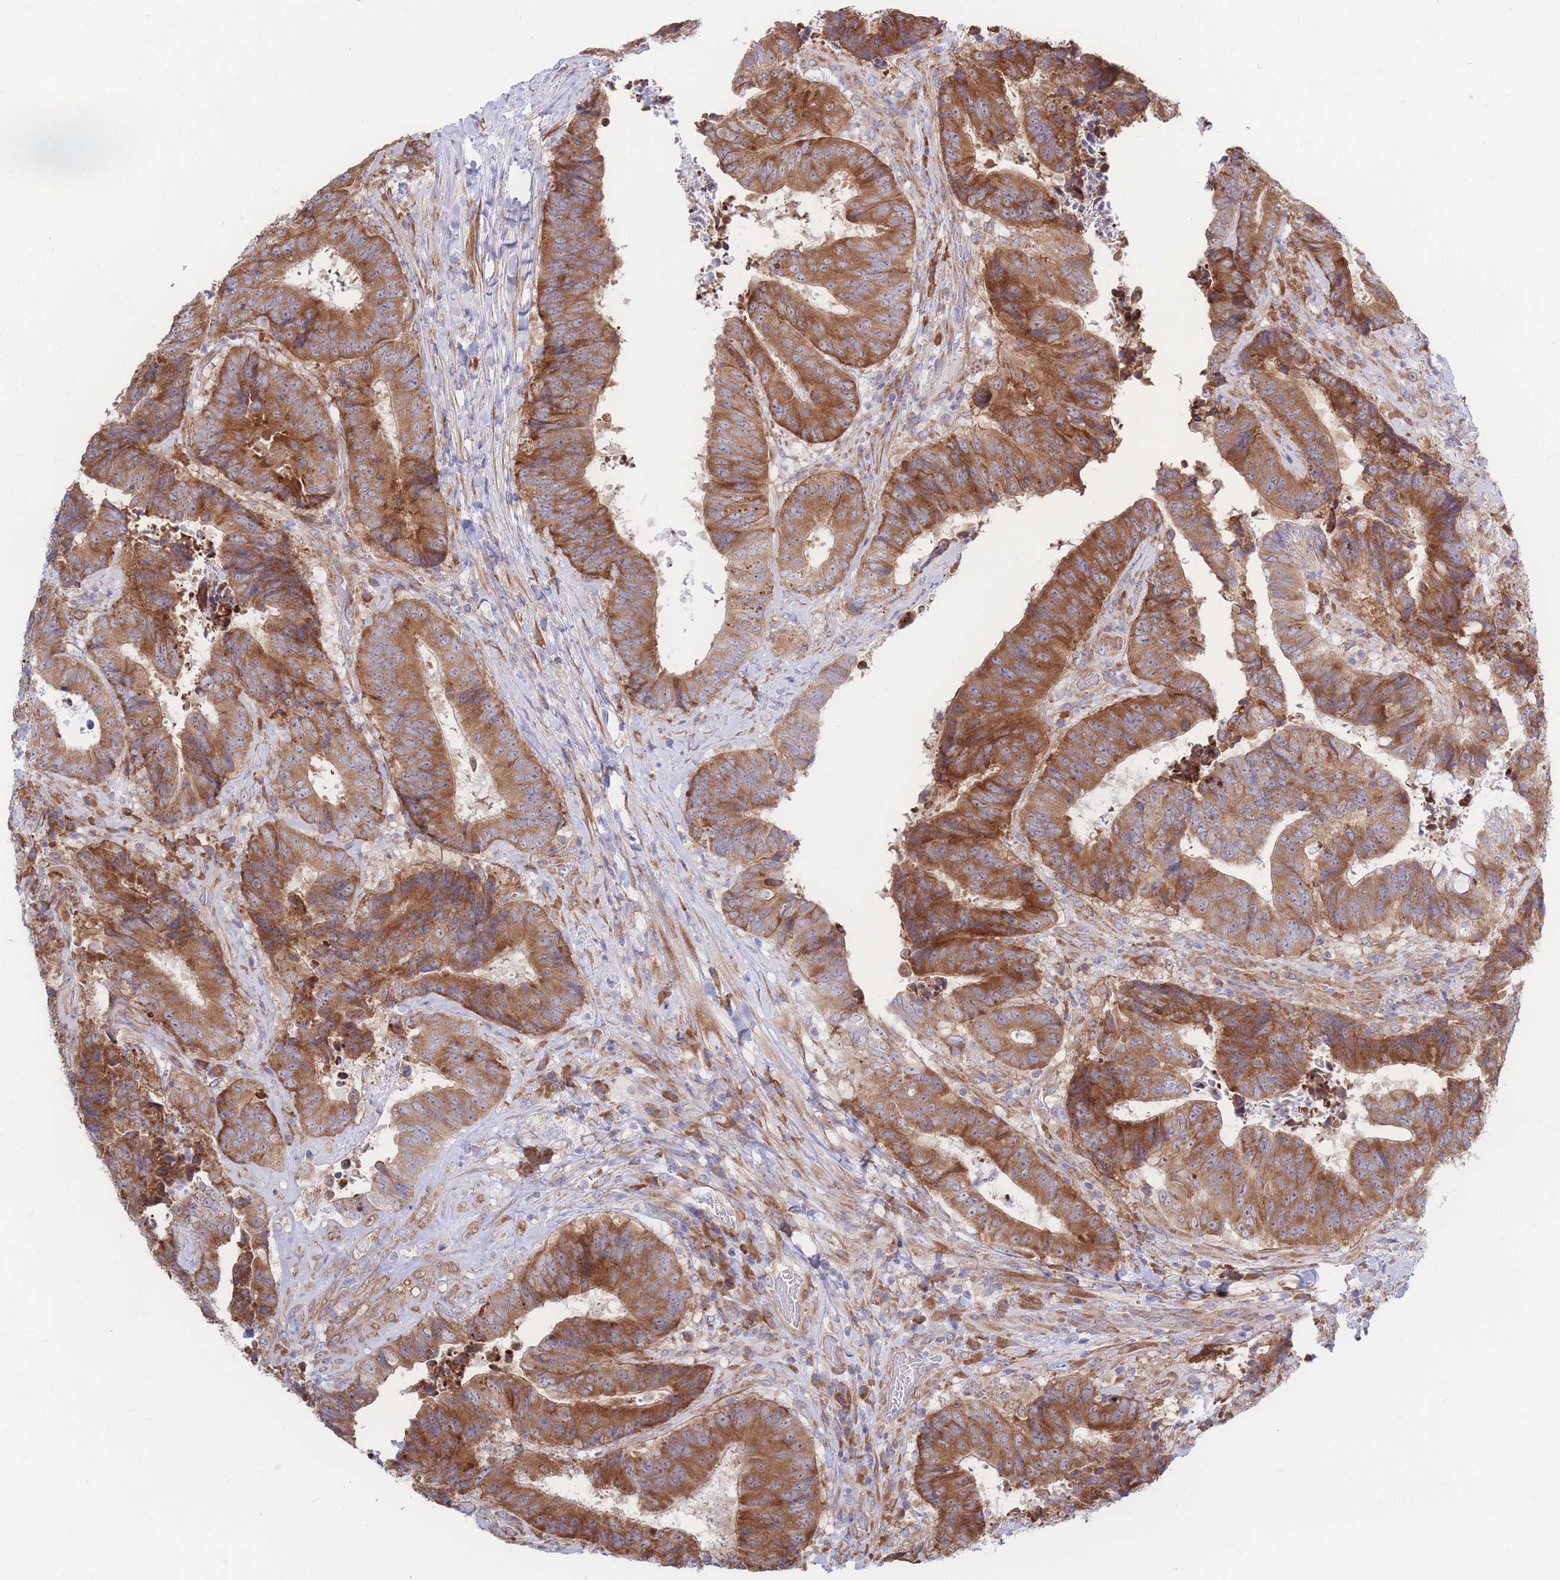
{"staining": {"intensity": "moderate", "quantity": ">75%", "location": "cytoplasmic/membranous"}, "tissue": "colorectal cancer", "cell_type": "Tumor cells", "image_type": "cancer", "snomed": [{"axis": "morphology", "description": "Adenocarcinoma, NOS"}, {"axis": "topography", "description": "Rectum"}], "caption": "Protein staining displays moderate cytoplasmic/membranous positivity in about >75% of tumor cells in colorectal cancer (adenocarcinoma).", "gene": "RPL8", "patient": {"sex": "male", "age": 72}}